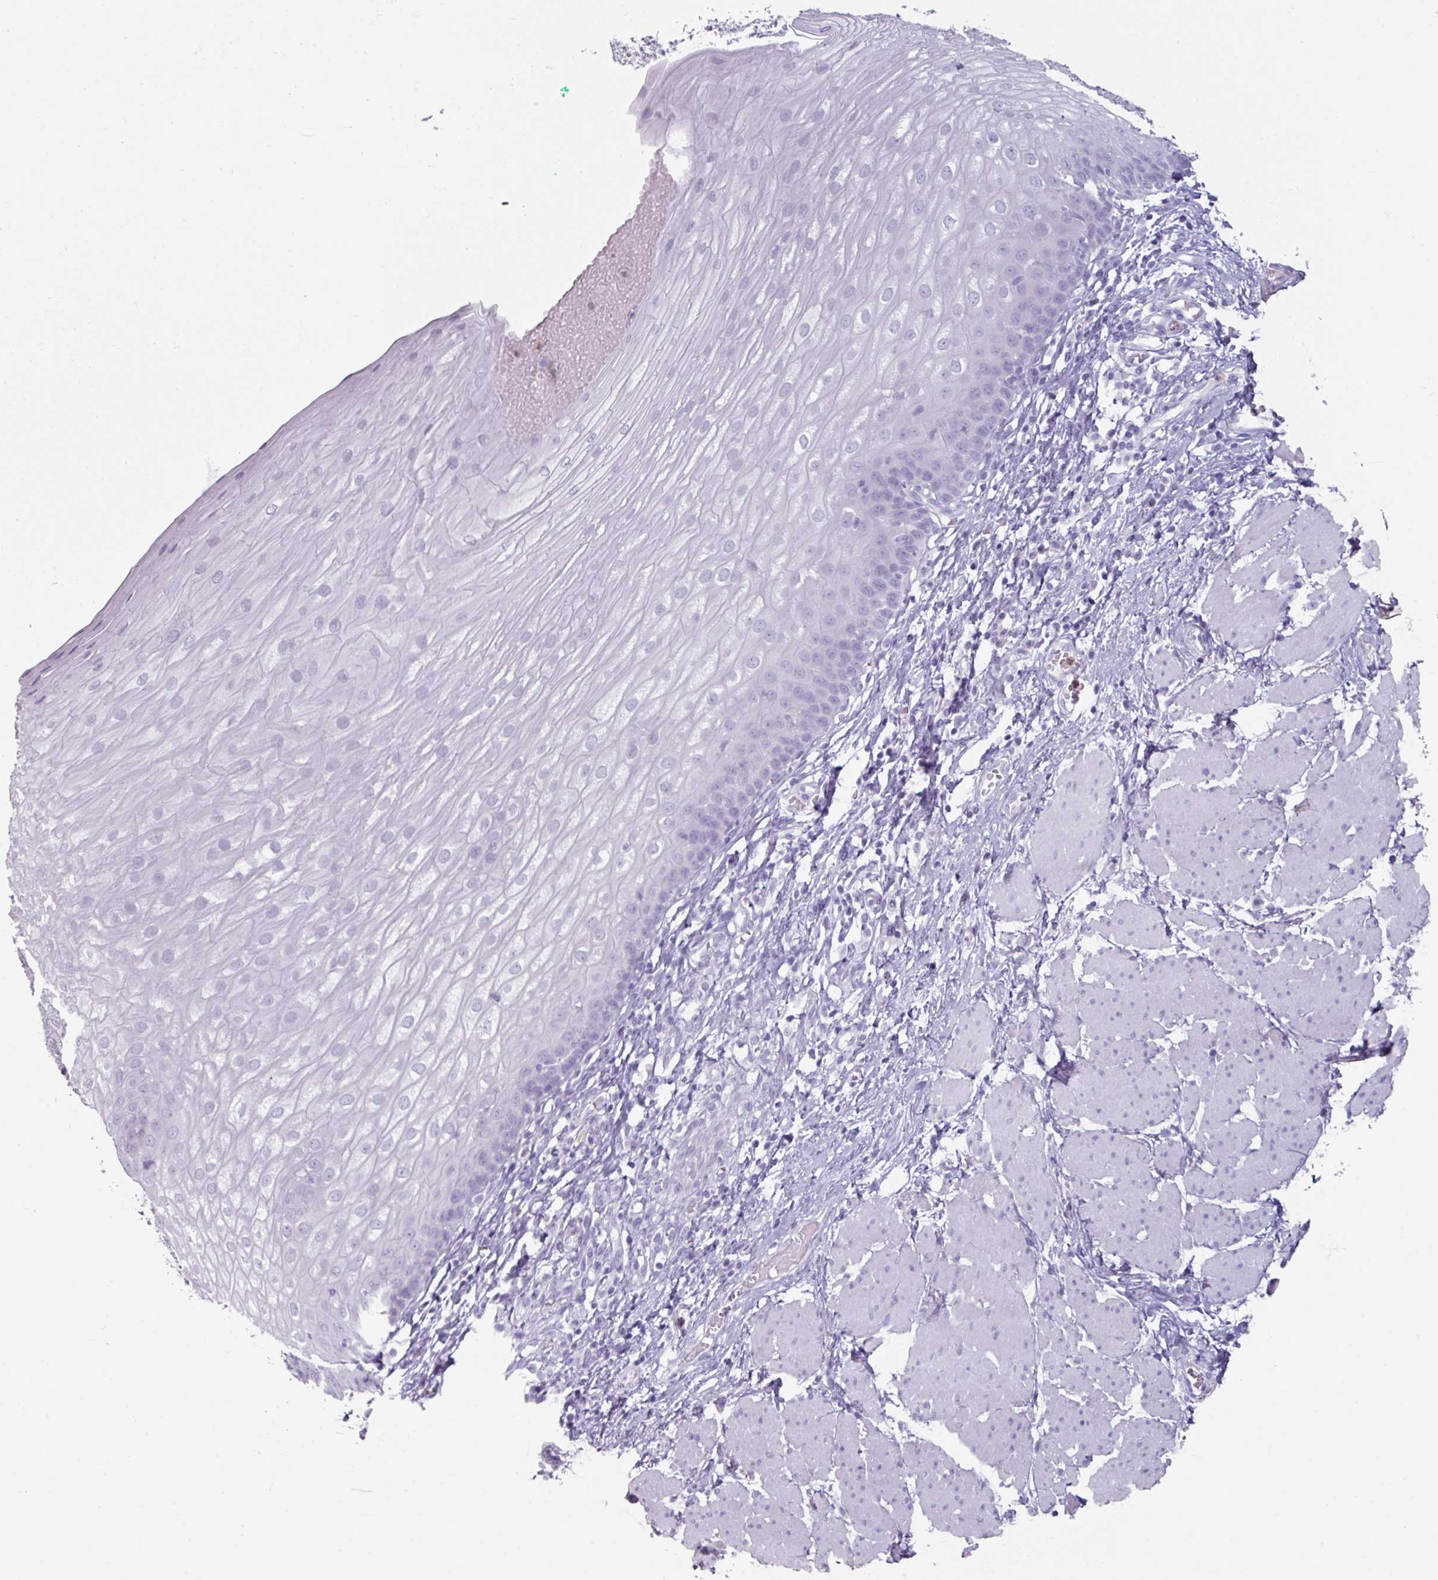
{"staining": {"intensity": "negative", "quantity": "none", "location": "none"}, "tissue": "esophagus", "cell_type": "Squamous epithelial cells", "image_type": "normal", "snomed": [{"axis": "morphology", "description": "Normal tissue, NOS"}, {"axis": "topography", "description": "Esophagus"}], "caption": "Squamous epithelial cells are negative for protein expression in unremarkable human esophagus. (Brightfield microscopy of DAB IHC at high magnification).", "gene": "ARG1", "patient": {"sex": "male", "age": 69}}